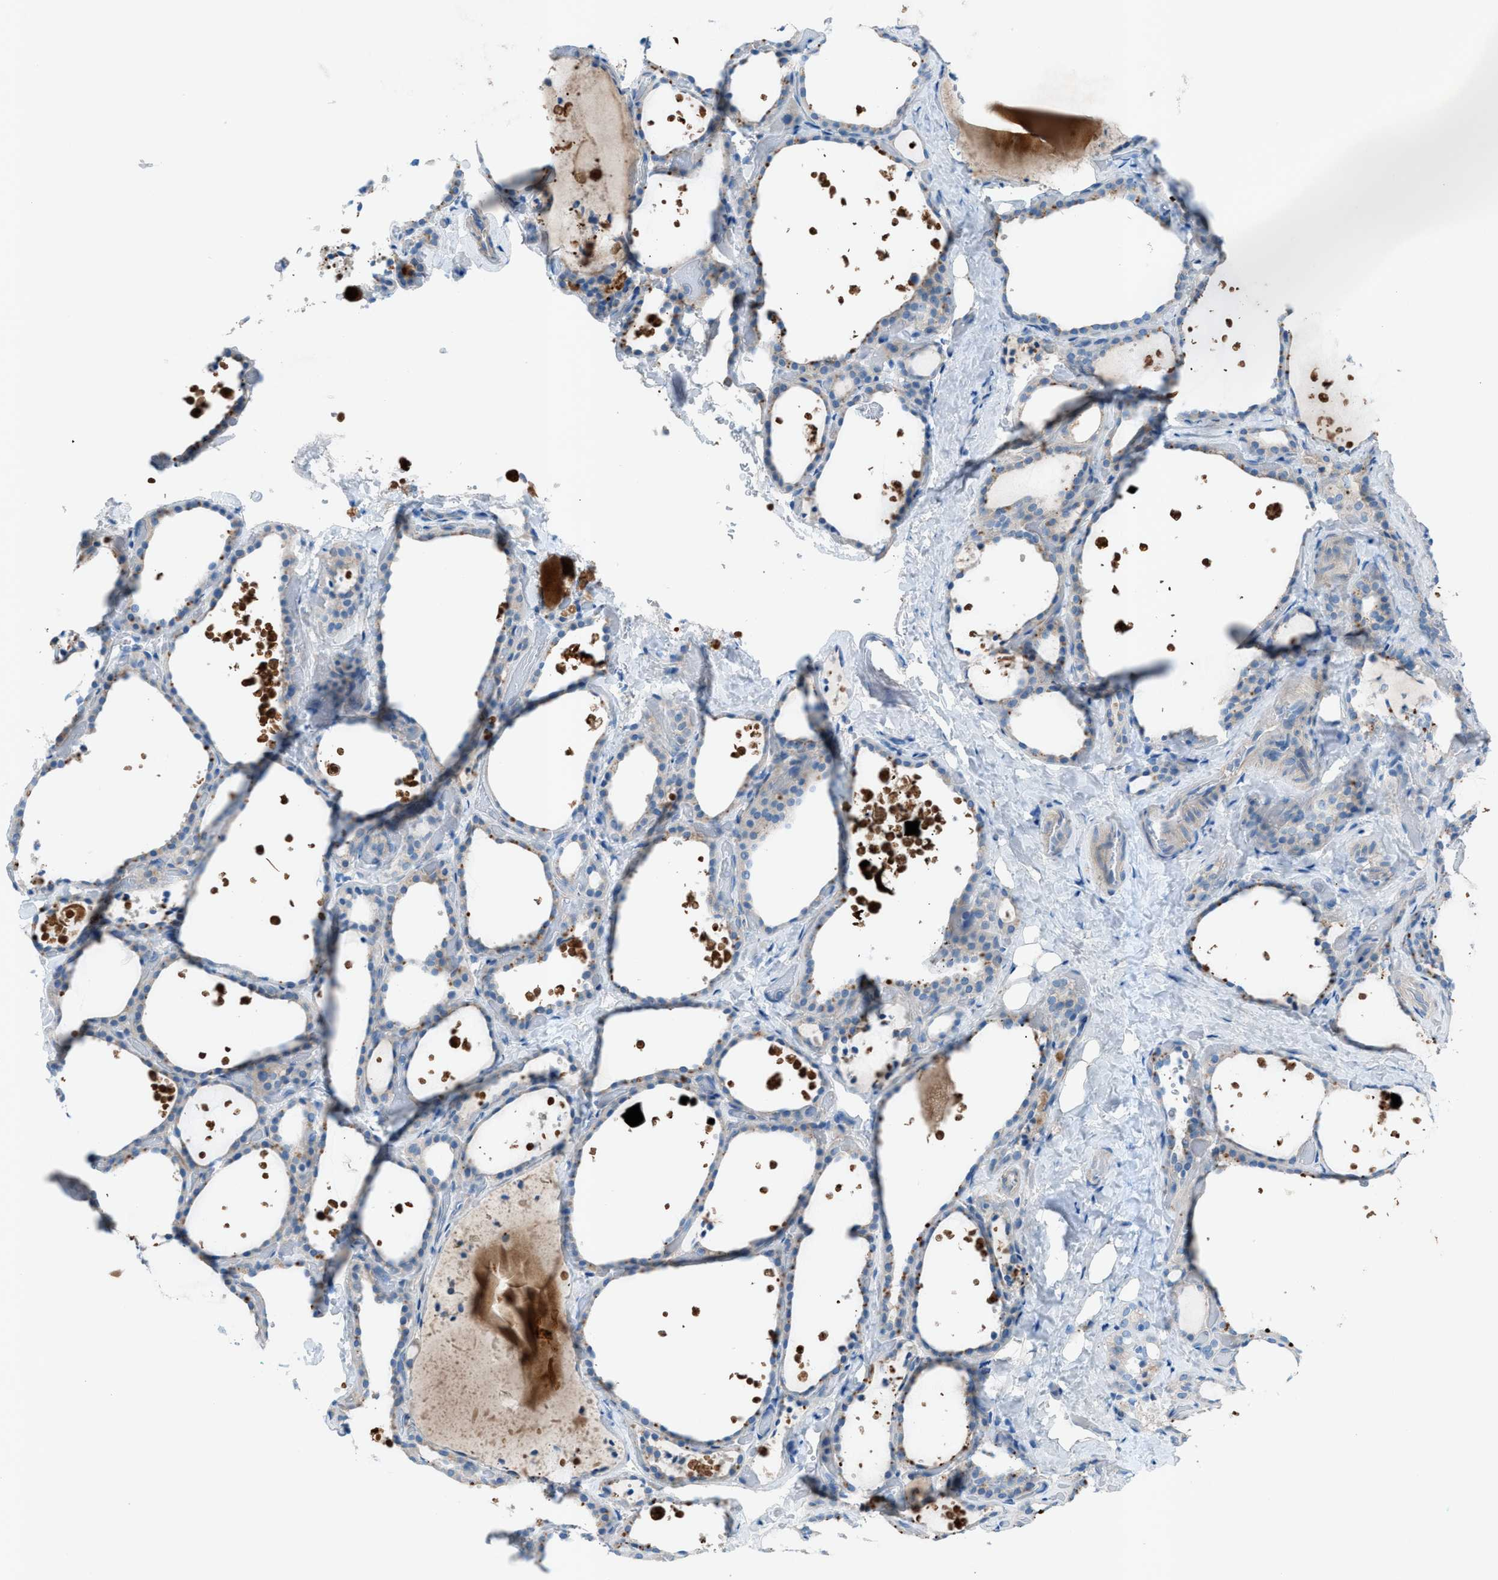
{"staining": {"intensity": "weak", "quantity": "<25%", "location": "cytoplasmic/membranous"}, "tissue": "thyroid gland", "cell_type": "Glandular cells", "image_type": "normal", "snomed": [{"axis": "morphology", "description": "Normal tissue, NOS"}, {"axis": "topography", "description": "Thyroid gland"}], "caption": "Immunohistochemistry (IHC) of benign thyroid gland displays no positivity in glandular cells.", "gene": "C5AR2", "patient": {"sex": "female", "age": 44}}